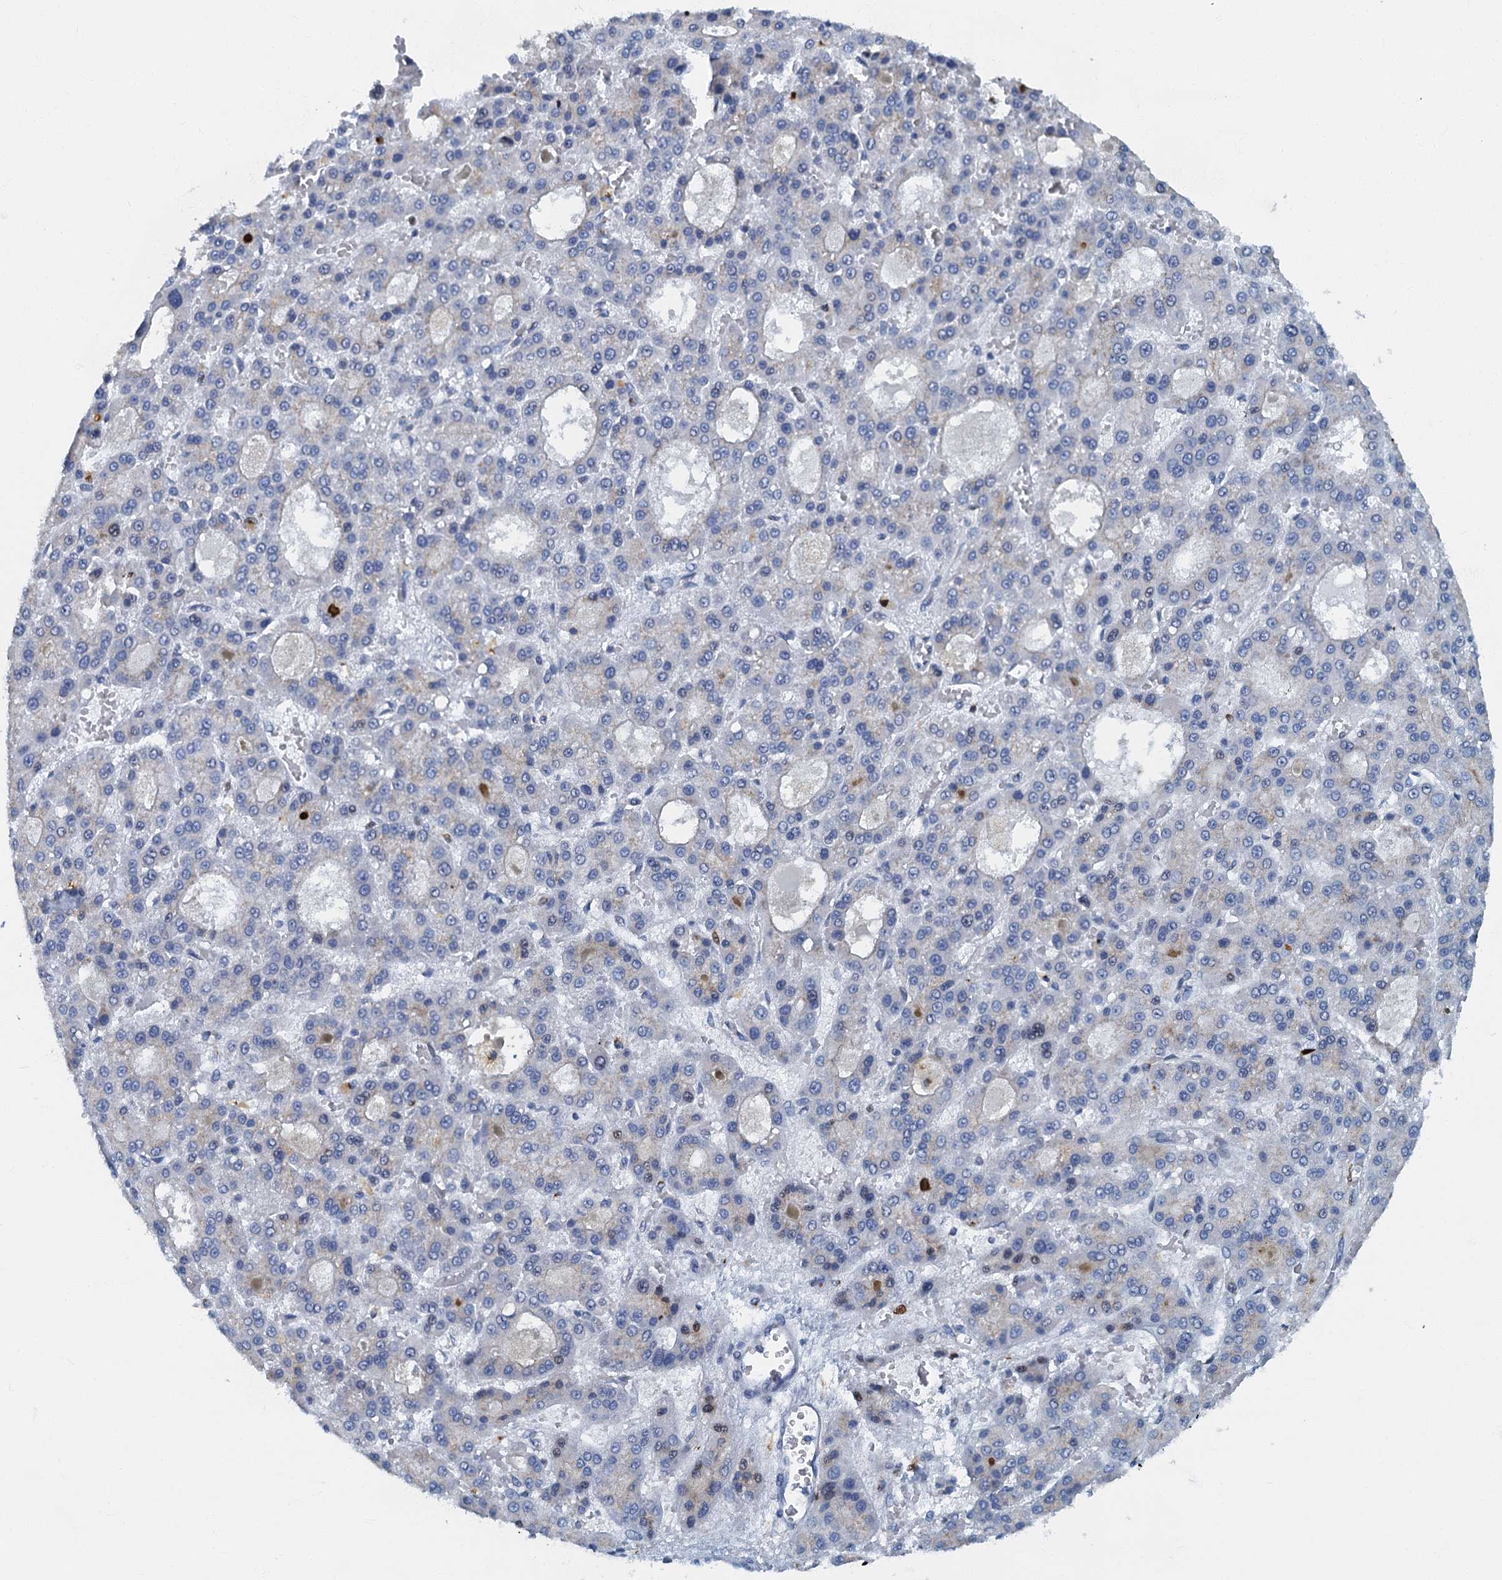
{"staining": {"intensity": "negative", "quantity": "none", "location": "none"}, "tissue": "liver cancer", "cell_type": "Tumor cells", "image_type": "cancer", "snomed": [{"axis": "morphology", "description": "Carcinoma, Hepatocellular, NOS"}, {"axis": "topography", "description": "Liver"}], "caption": "Photomicrograph shows no protein staining in tumor cells of liver cancer tissue.", "gene": "LYPD3", "patient": {"sex": "male", "age": 70}}